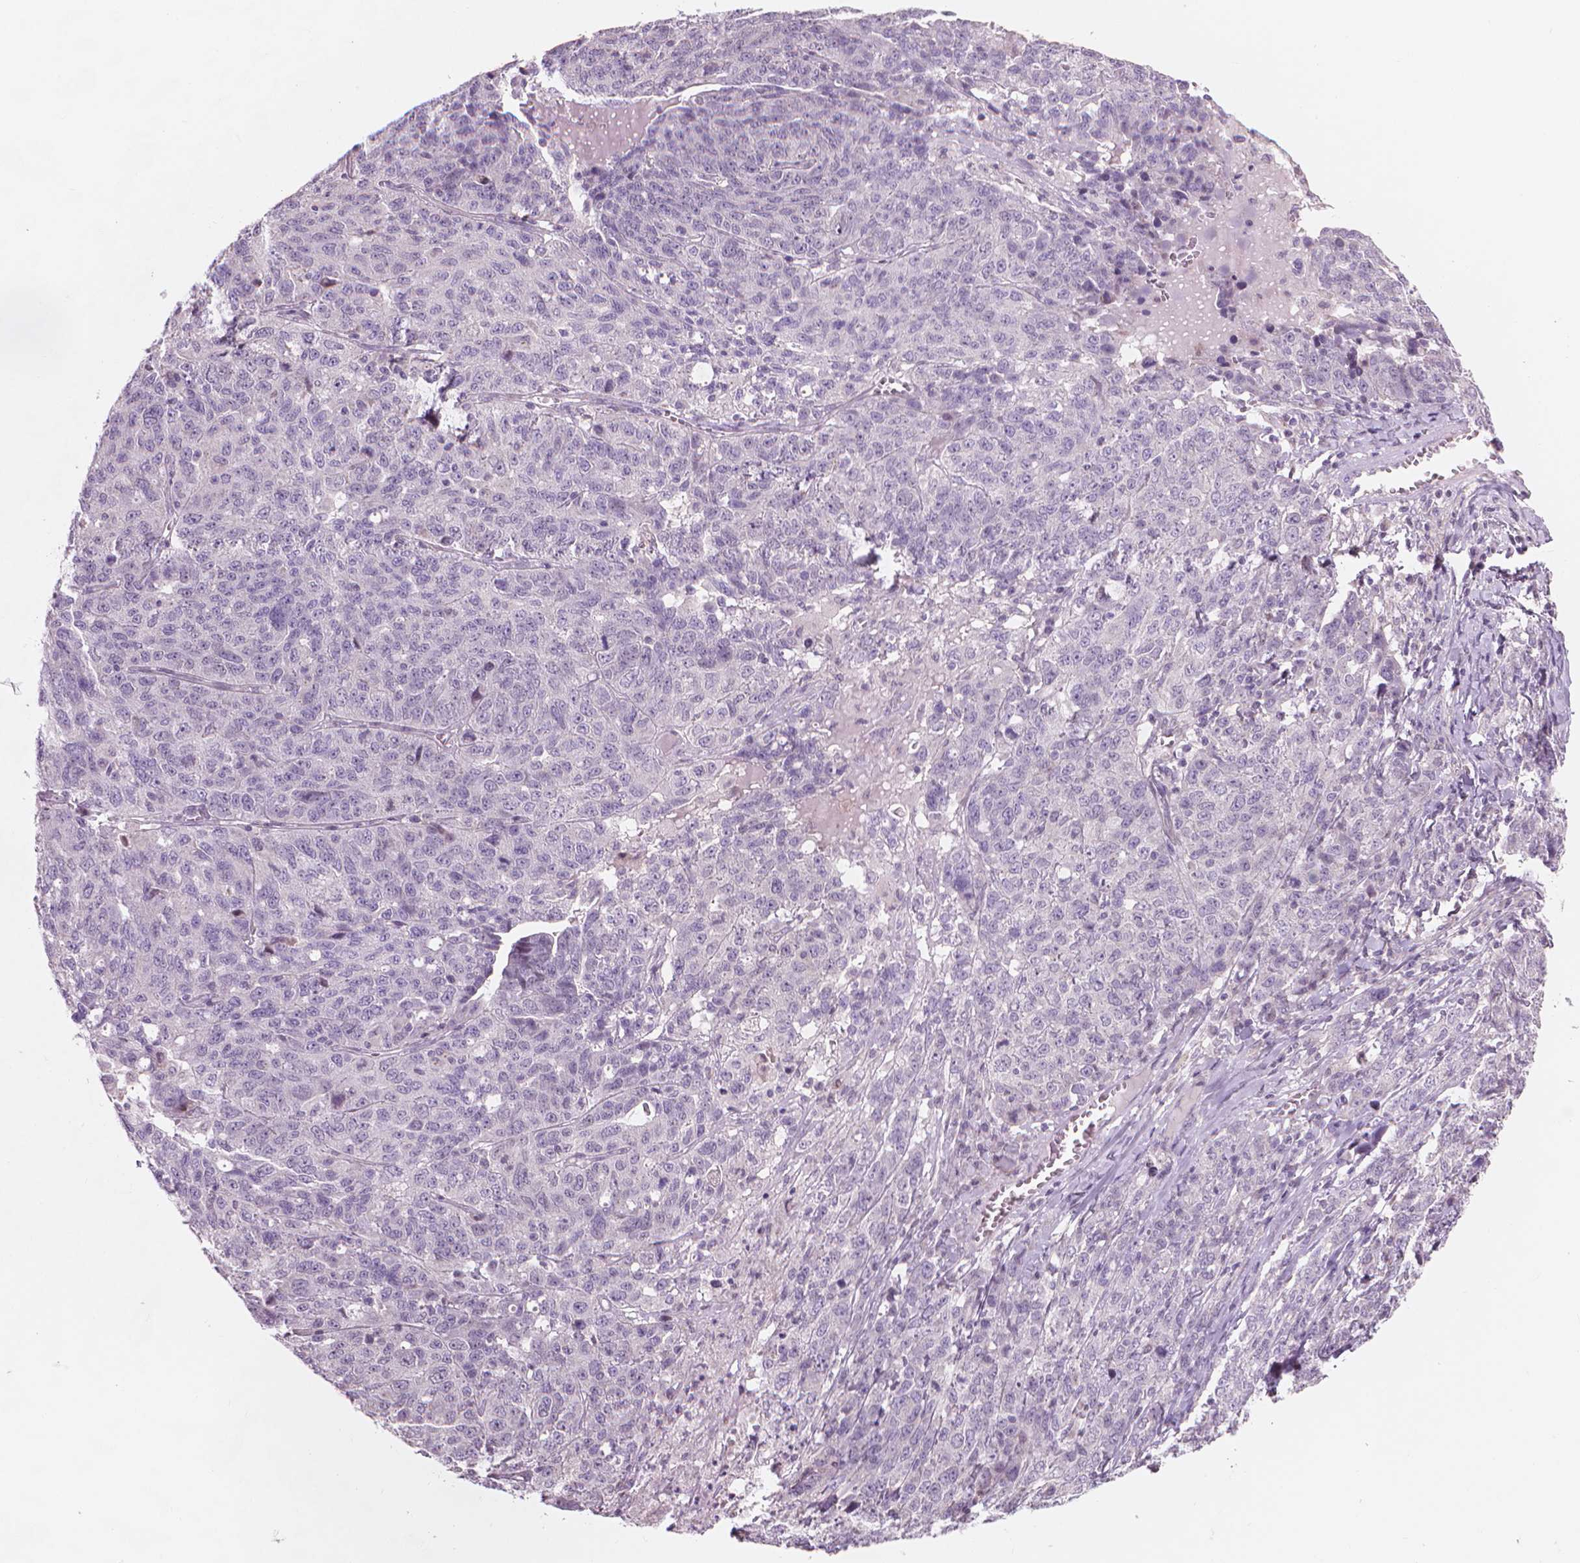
{"staining": {"intensity": "negative", "quantity": "none", "location": "none"}, "tissue": "ovarian cancer", "cell_type": "Tumor cells", "image_type": "cancer", "snomed": [{"axis": "morphology", "description": "Cystadenocarcinoma, serous, NOS"}, {"axis": "topography", "description": "Ovary"}], "caption": "Protein analysis of ovarian serous cystadenocarcinoma demonstrates no significant expression in tumor cells. The staining is performed using DAB (3,3'-diaminobenzidine) brown chromogen with nuclei counter-stained in using hematoxylin.", "gene": "IFFO1", "patient": {"sex": "female", "age": 71}}